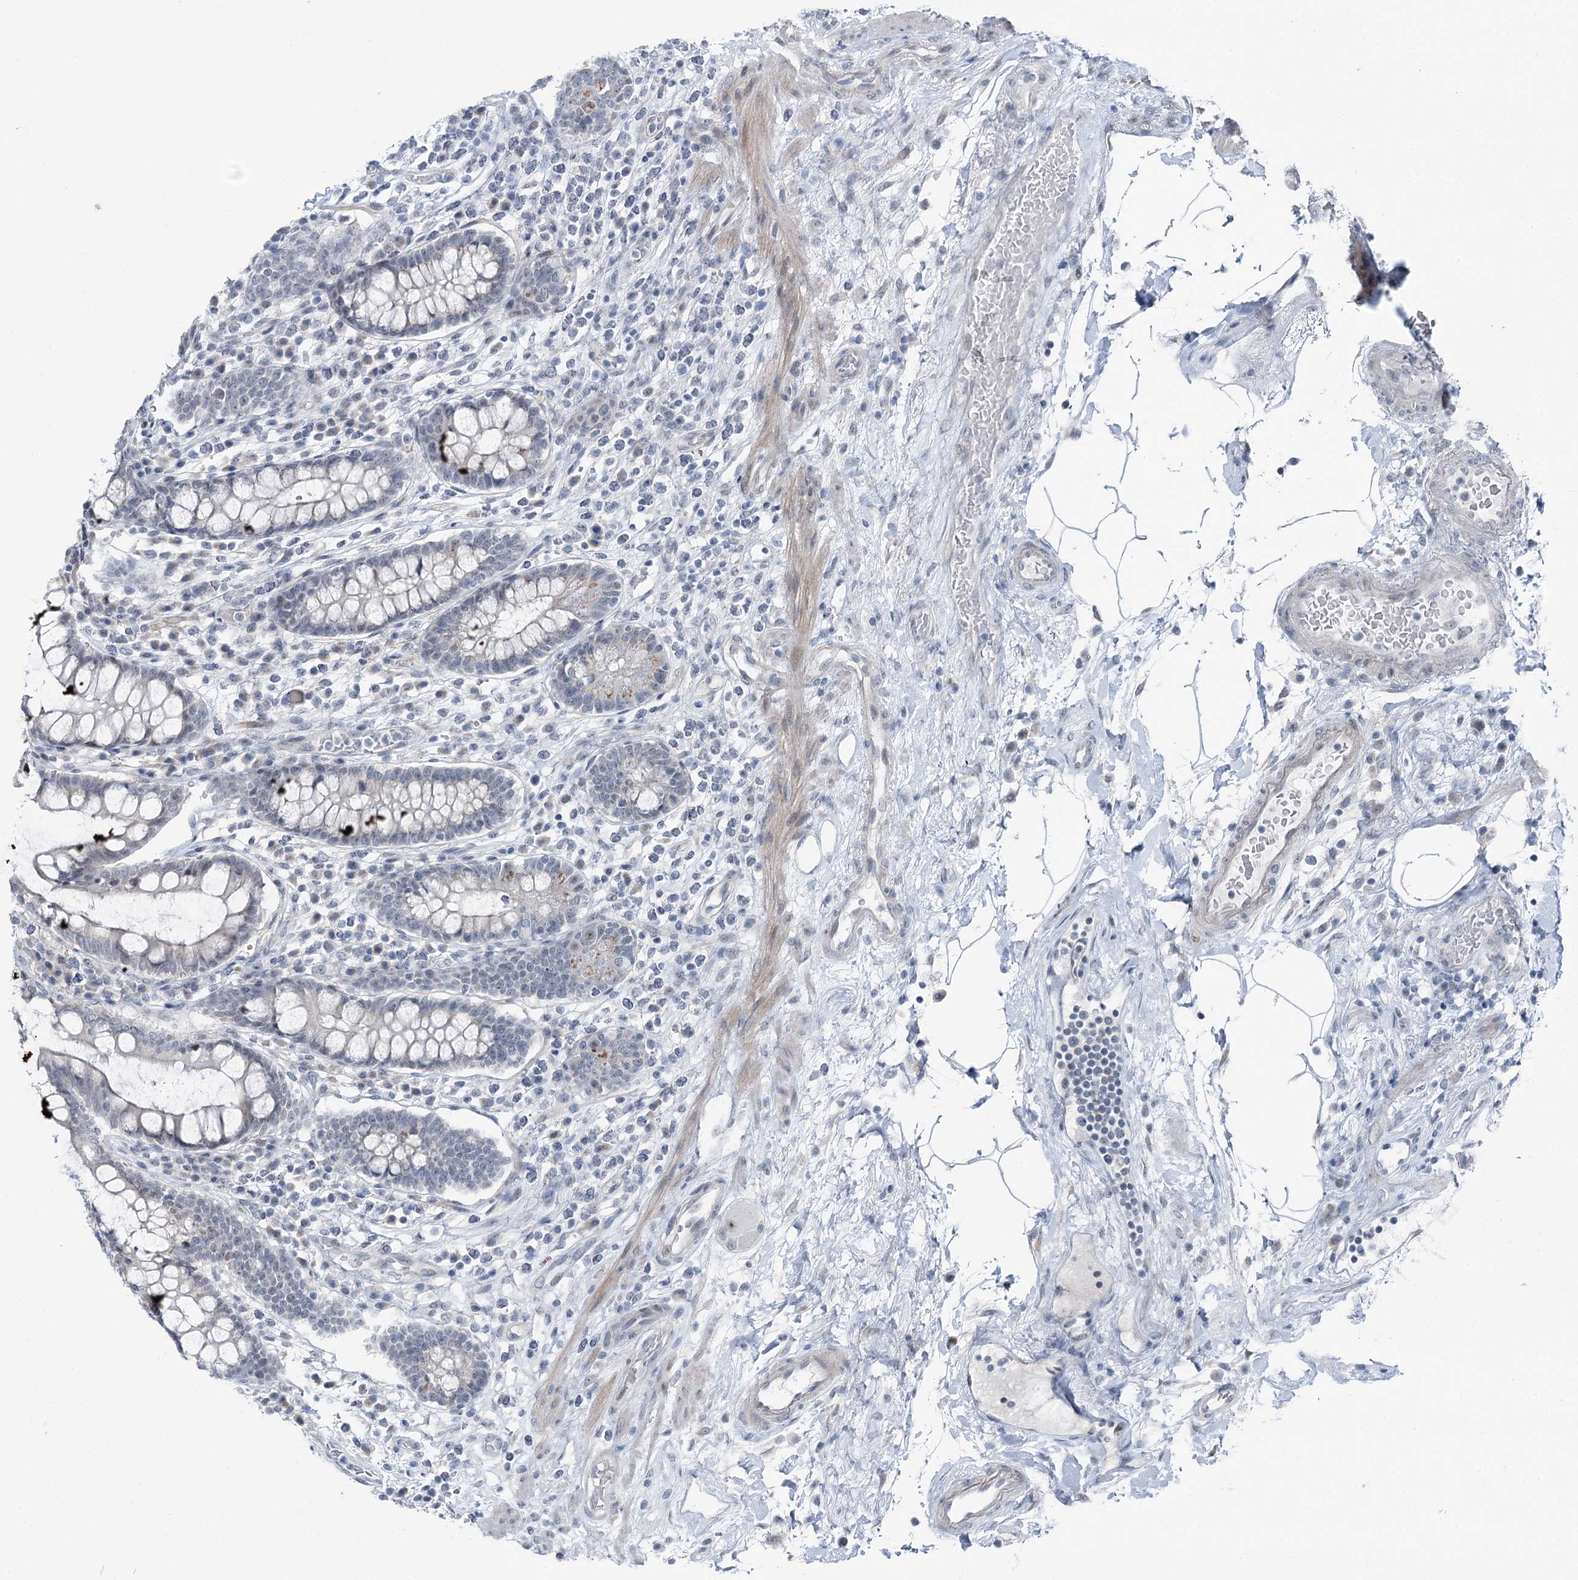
{"staining": {"intensity": "negative", "quantity": "none", "location": "none"}, "tissue": "colon", "cell_type": "Endothelial cells", "image_type": "normal", "snomed": [{"axis": "morphology", "description": "Normal tissue, NOS"}, {"axis": "topography", "description": "Colon"}], "caption": "DAB immunohistochemical staining of benign colon demonstrates no significant staining in endothelial cells.", "gene": "STEEP1", "patient": {"sex": "female", "age": 79}}